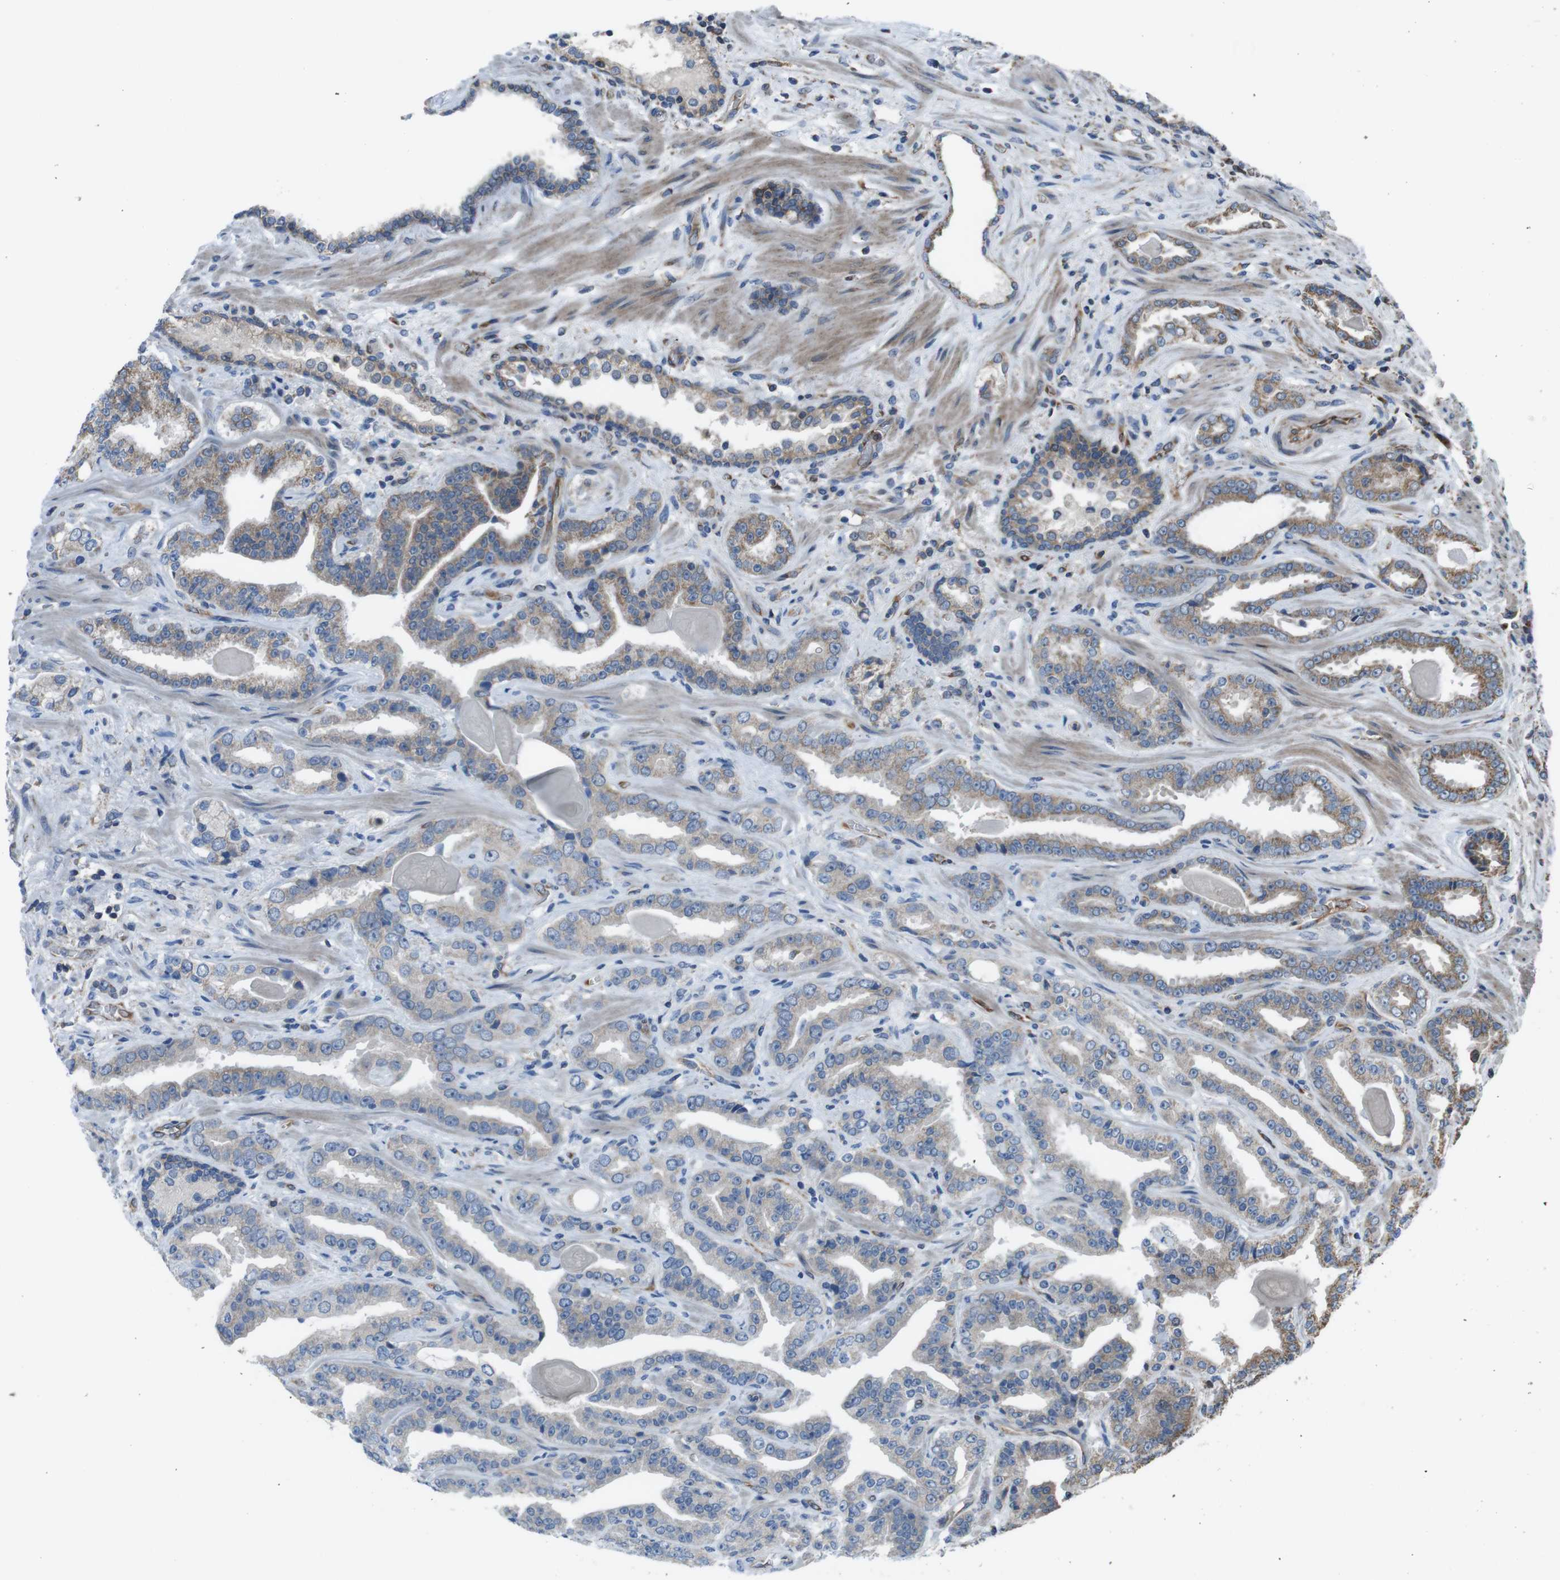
{"staining": {"intensity": "moderate", "quantity": "25%-75%", "location": "cytoplasmic/membranous"}, "tissue": "prostate cancer", "cell_type": "Tumor cells", "image_type": "cancer", "snomed": [{"axis": "morphology", "description": "Adenocarcinoma, Low grade"}, {"axis": "topography", "description": "Prostate"}], "caption": "A micrograph of prostate cancer (adenocarcinoma (low-grade)) stained for a protein exhibits moderate cytoplasmic/membranous brown staining in tumor cells.", "gene": "GIMAP8", "patient": {"sex": "male", "age": 60}}